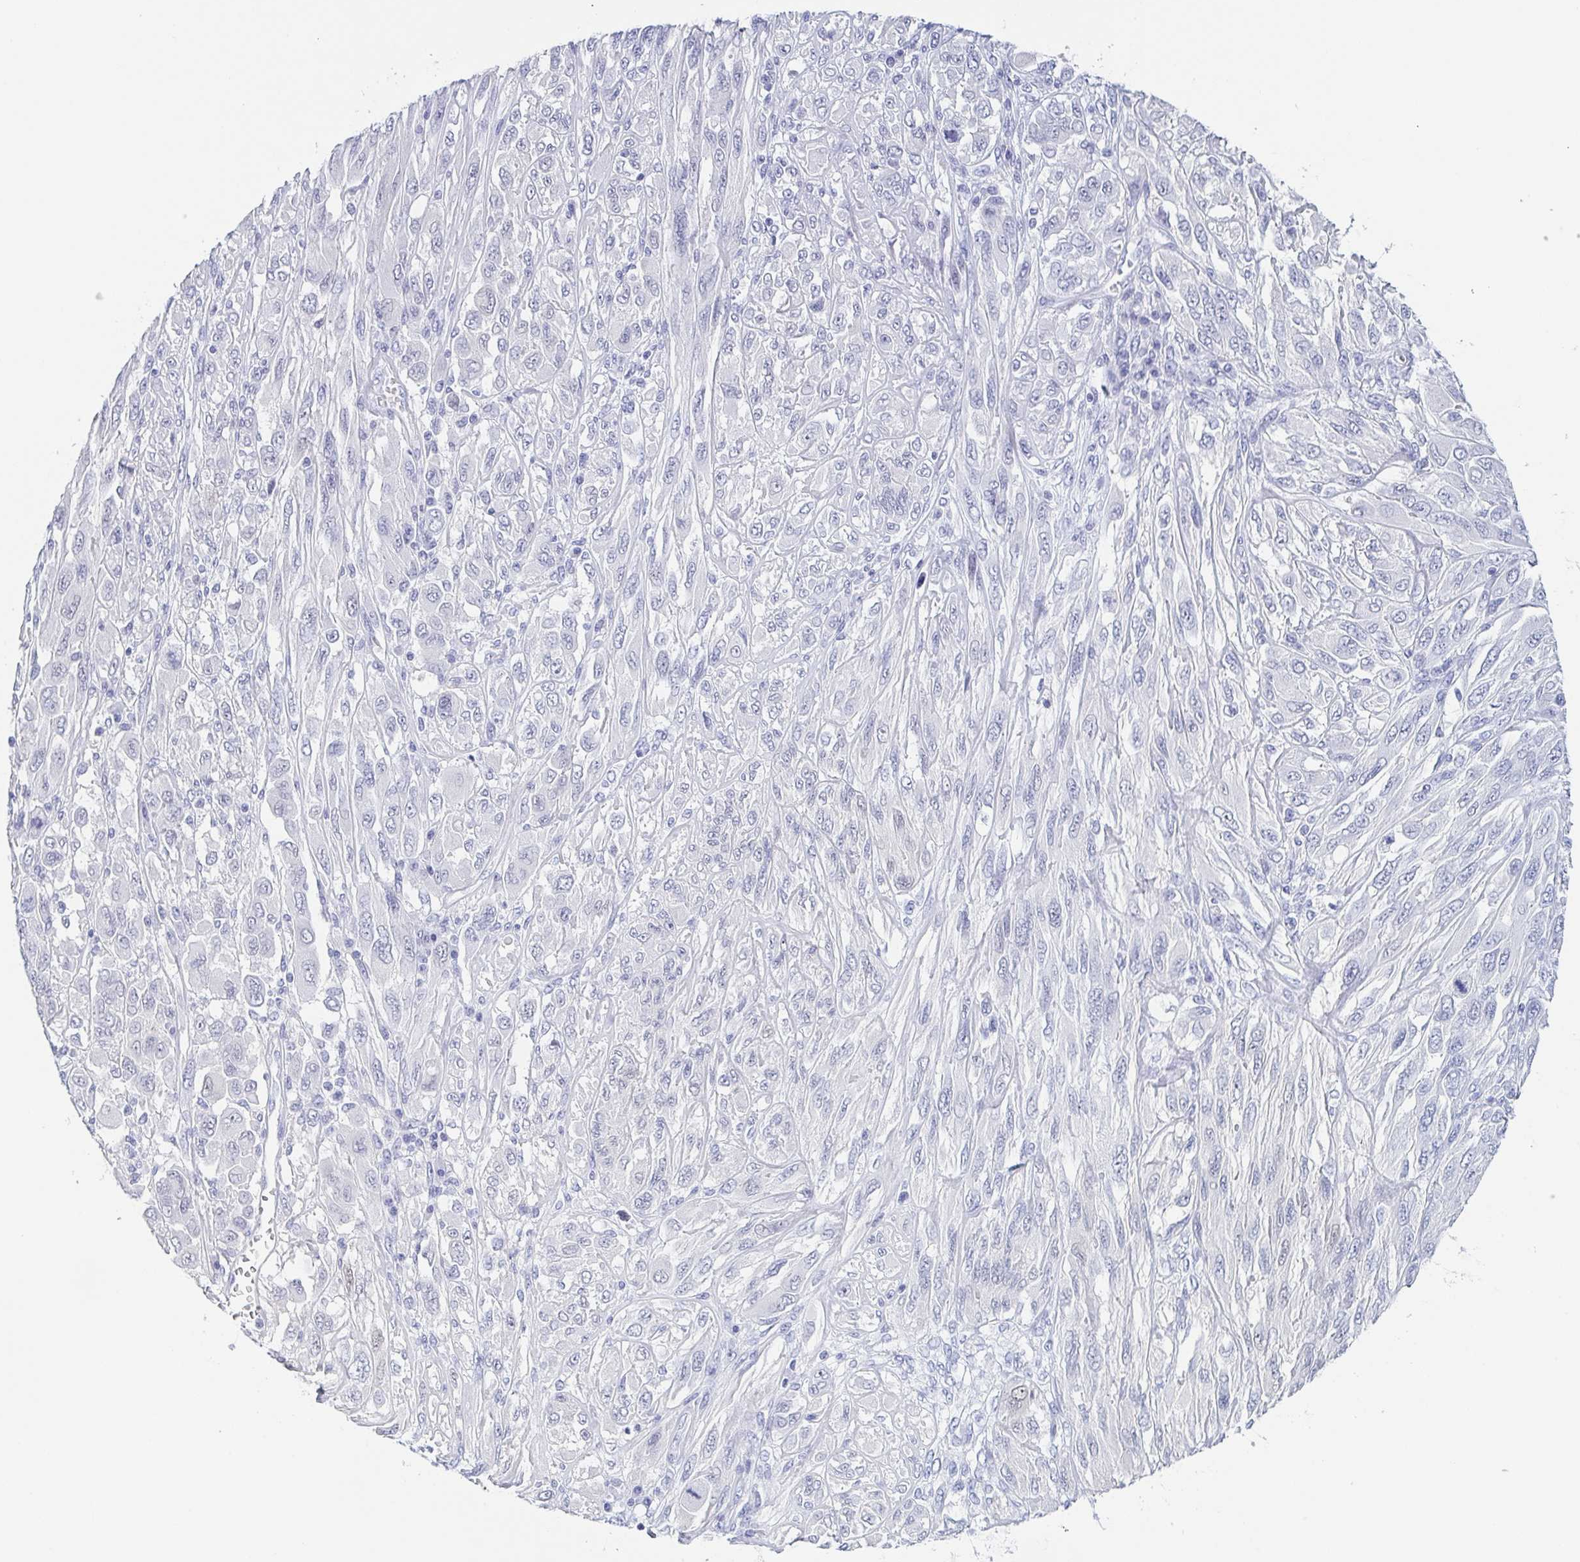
{"staining": {"intensity": "negative", "quantity": "none", "location": "none"}, "tissue": "melanoma", "cell_type": "Tumor cells", "image_type": "cancer", "snomed": [{"axis": "morphology", "description": "Malignant melanoma, NOS"}, {"axis": "topography", "description": "Skin"}], "caption": "Photomicrograph shows no significant protein expression in tumor cells of malignant melanoma.", "gene": "REG4", "patient": {"sex": "female", "age": 91}}